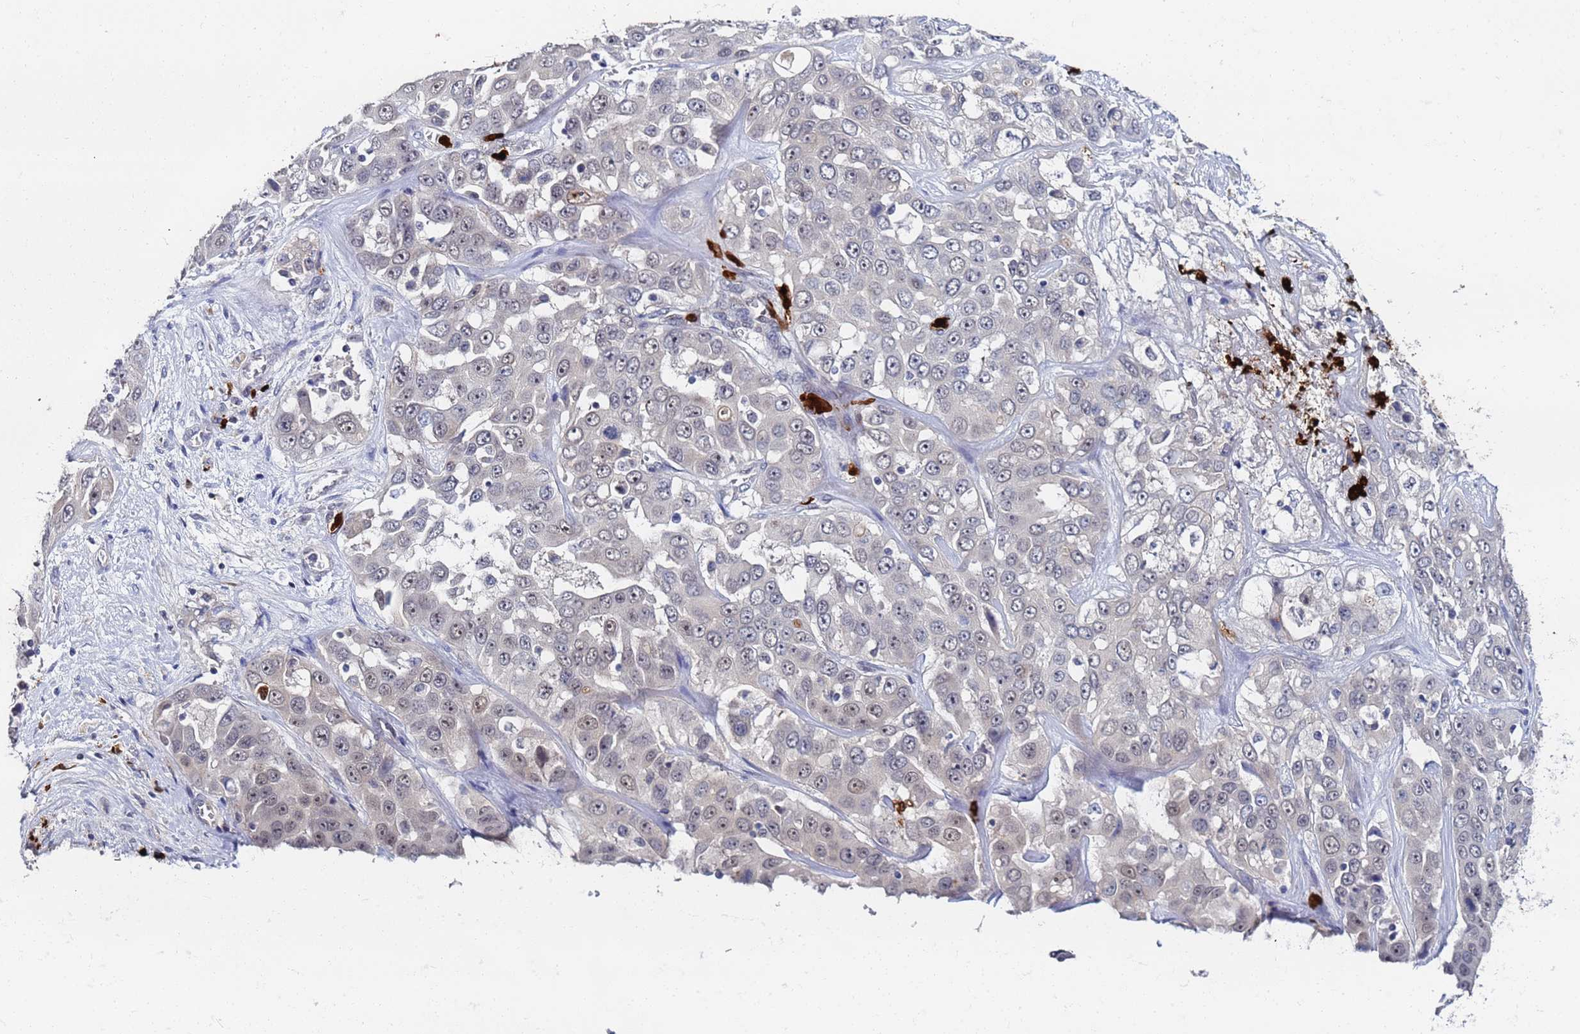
{"staining": {"intensity": "weak", "quantity": "<25%", "location": "nuclear"}, "tissue": "liver cancer", "cell_type": "Tumor cells", "image_type": "cancer", "snomed": [{"axis": "morphology", "description": "Cholangiocarcinoma"}, {"axis": "topography", "description": "Liver"}], "caption": "Tumor cells show no significant staining in cholangiocarcinoma (liver). The staining was performed using DAB (3,3'-diaminobenzidine) to visualize the protein expression in brown, while the nuclei were stained in blue with hematoxylin (Magnification: 20x).", "gene": "MTCL1", "patient": {"sex": "female", "age": 52}}